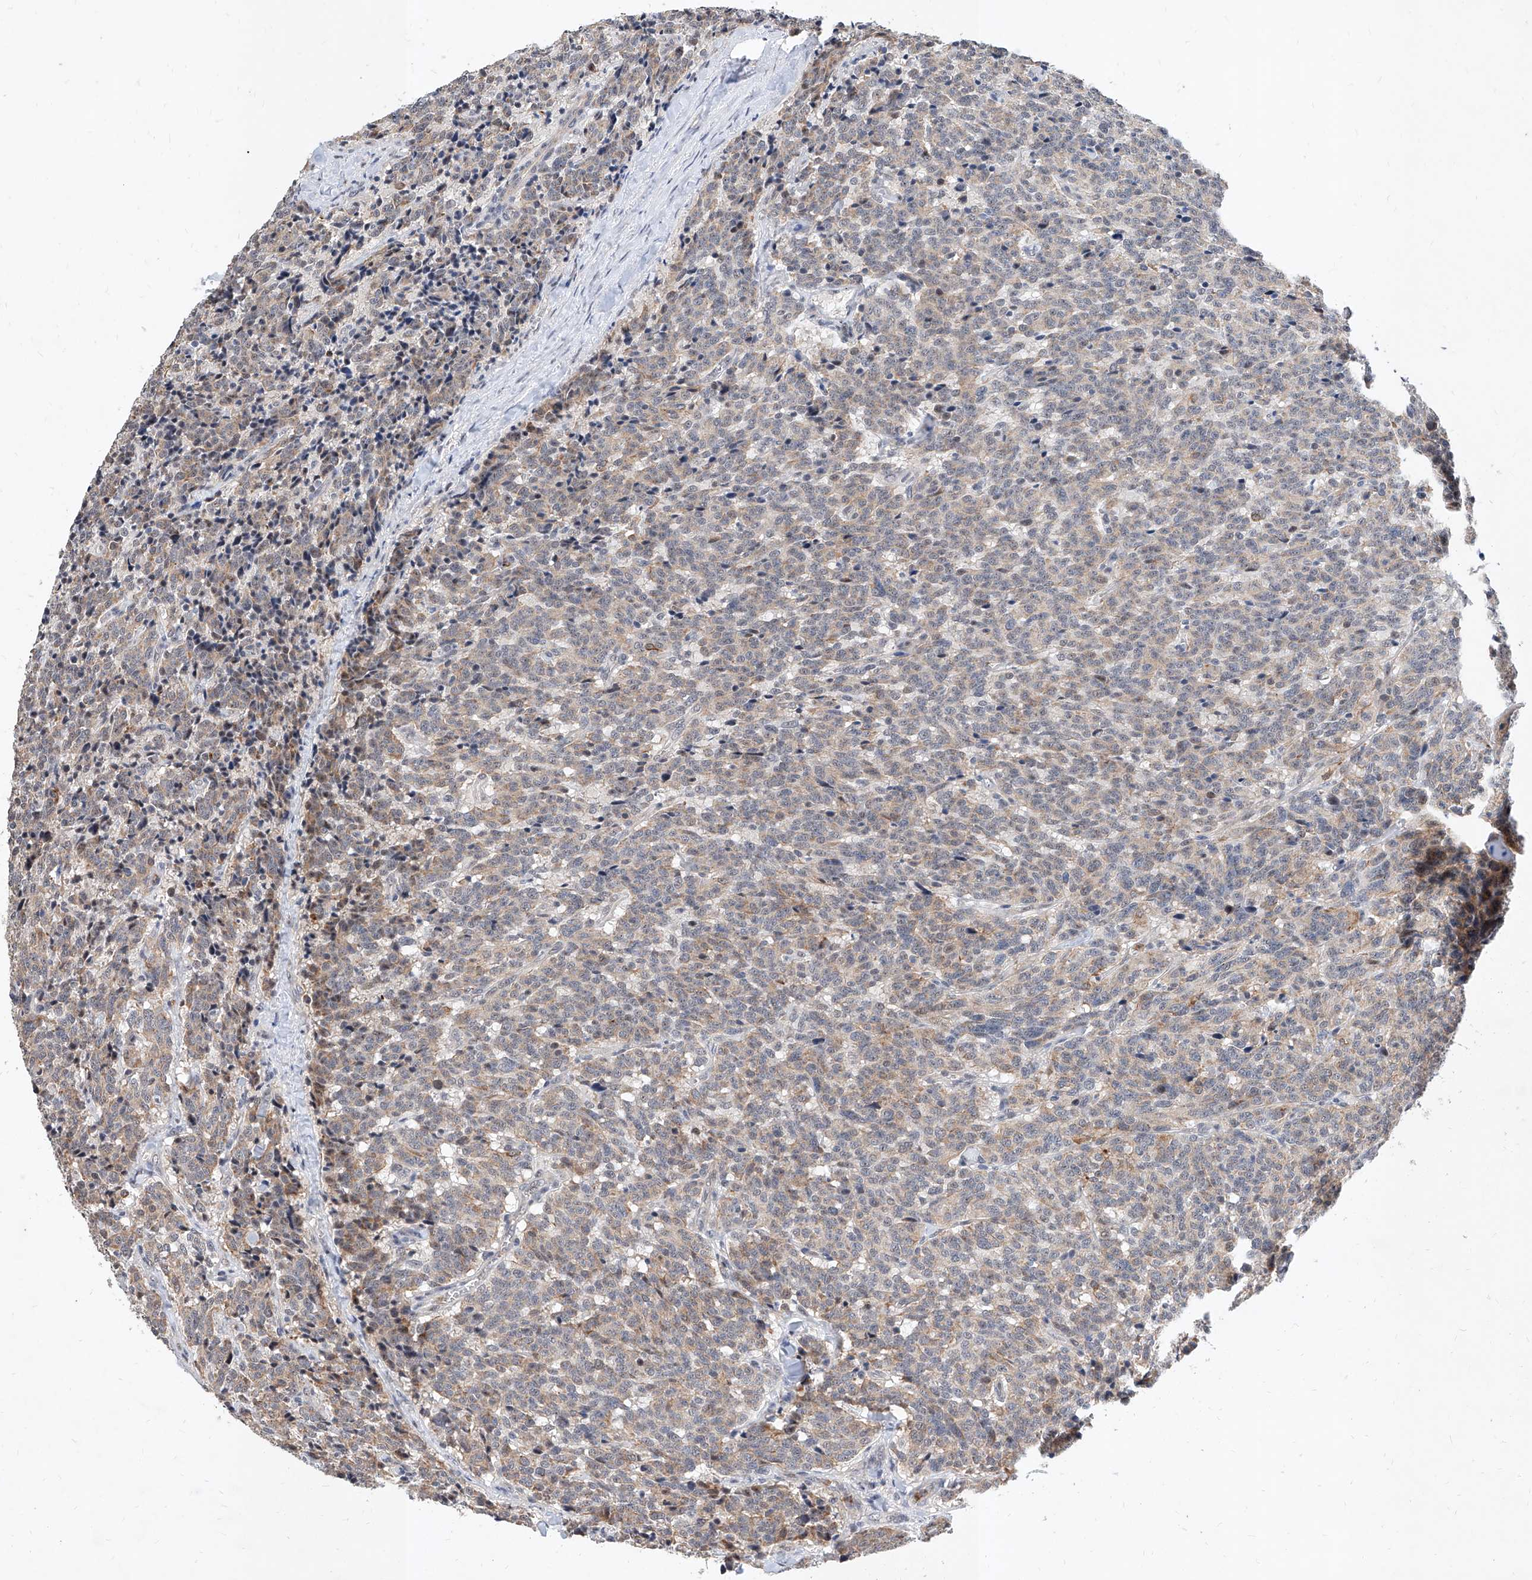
{"staining": {"intensity": "weak", "quantity": "25%-75%", "location": "cytoplasmic/membranous"}, "tissue": "carcinoid", "cell_type": "Tumor cells", "image_type": "cancer", "snomed": [{"axis": "morphology", "description": "Carcinoid, malignant, NOS"}, {"axis": "topography", "description": "Lung"}], "caption": "Carcinoid (malignant) was stained to show a protein in brown. There is low levels of weak cytoplasmic/membranous positivity in approximately 25%-75% of tumor cells.", "gene": "MFSD4B", "patient": {"sex": "female", "age": 46}}